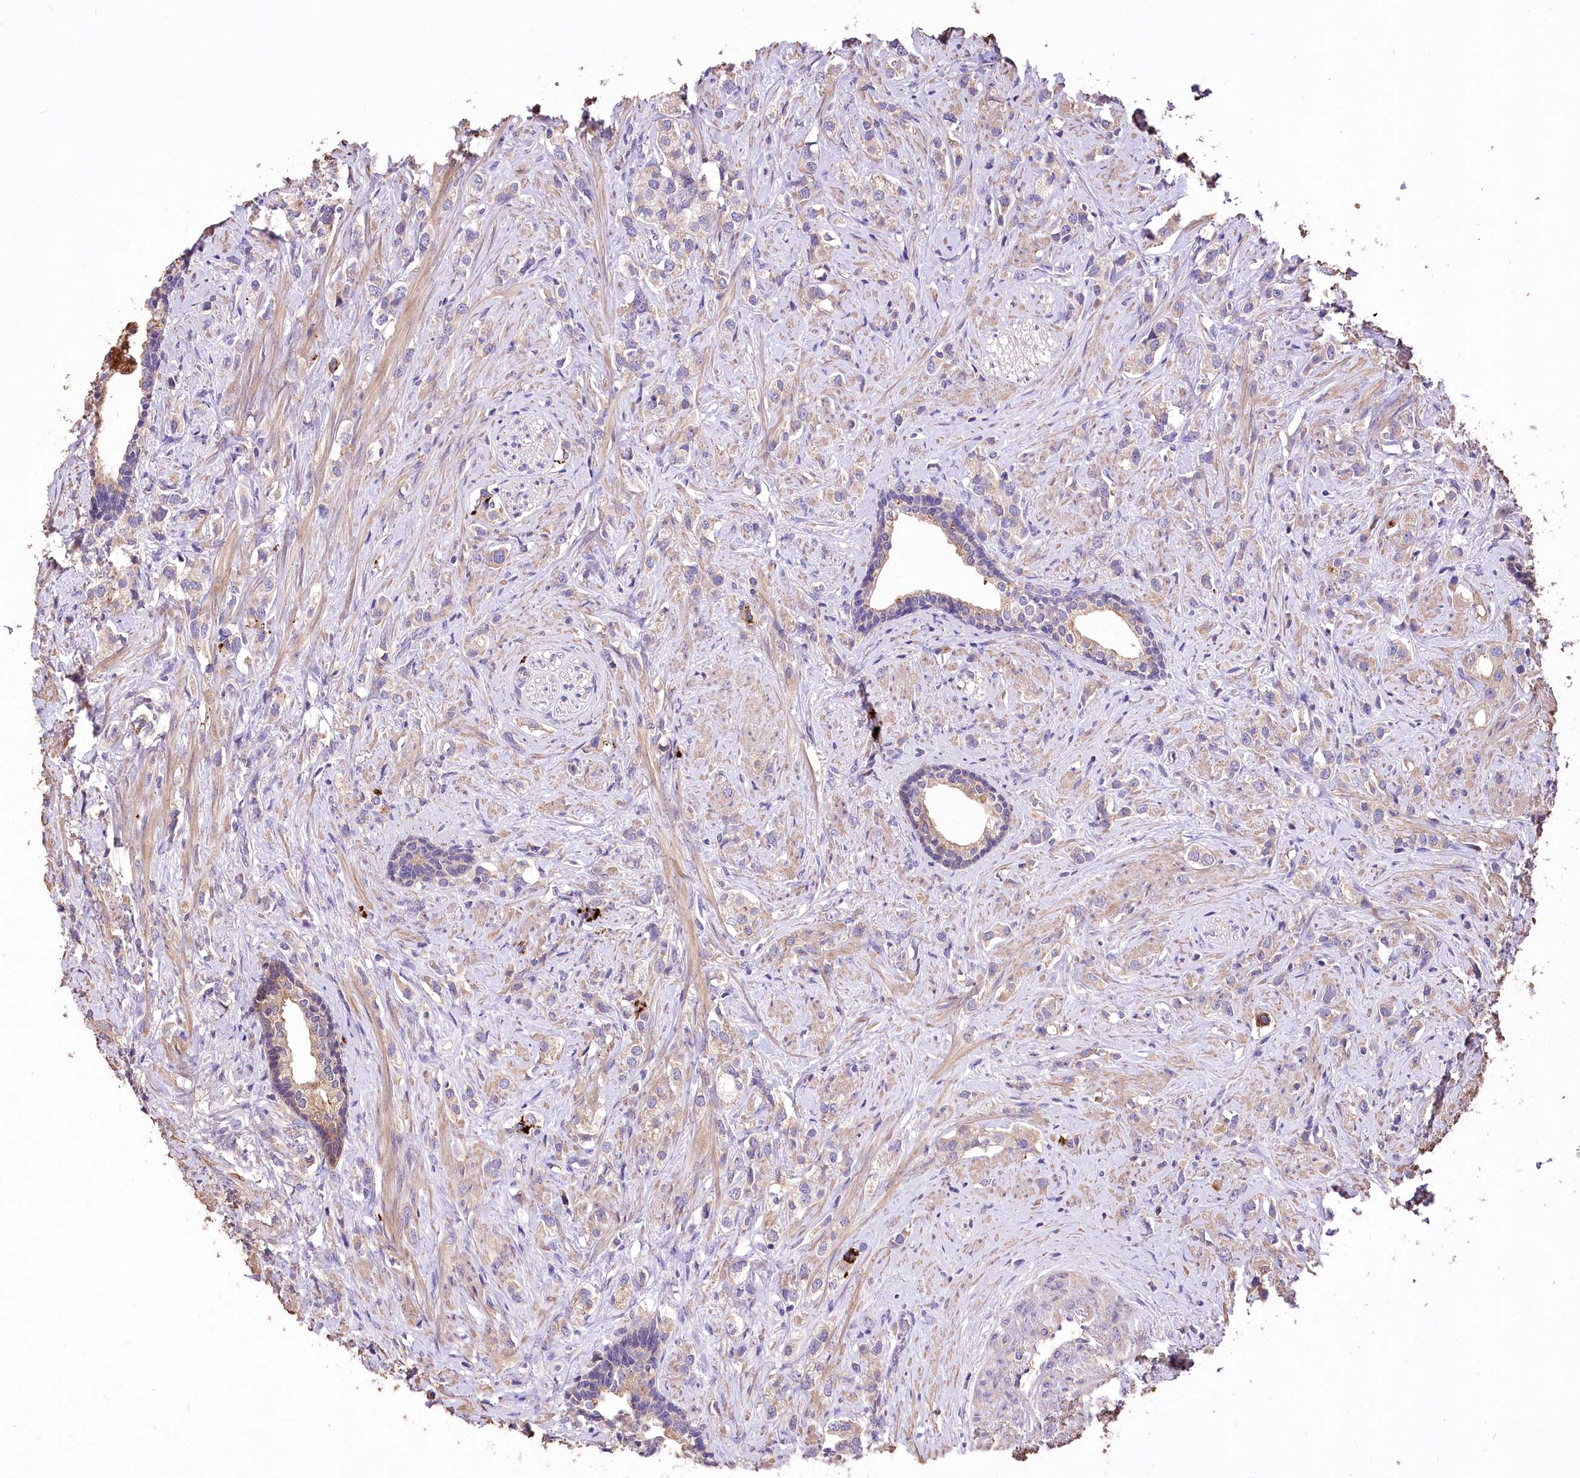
{"staining": {"intensity": "weak", "quantity": ">75%", "location": "cytoplasmic/membranous"}, "tissue": "prostate cancer", "cell_type": "Tumor cells", "image_type": "cancer", "snomed": [{"axis": "morphology", "description": "Adenocarcinoma, High grade"}, {"axis": "topography", "description": "Prostate"}], "caption": "Prostate cancer stained with DAB immunohistochemistry exhibits low levels of weak cytoplasmic/membranous positivity in approximately >75% of tumor cells.", "gene": "PCYOX1L", "patient": {"sex": "male", "age": 63}}